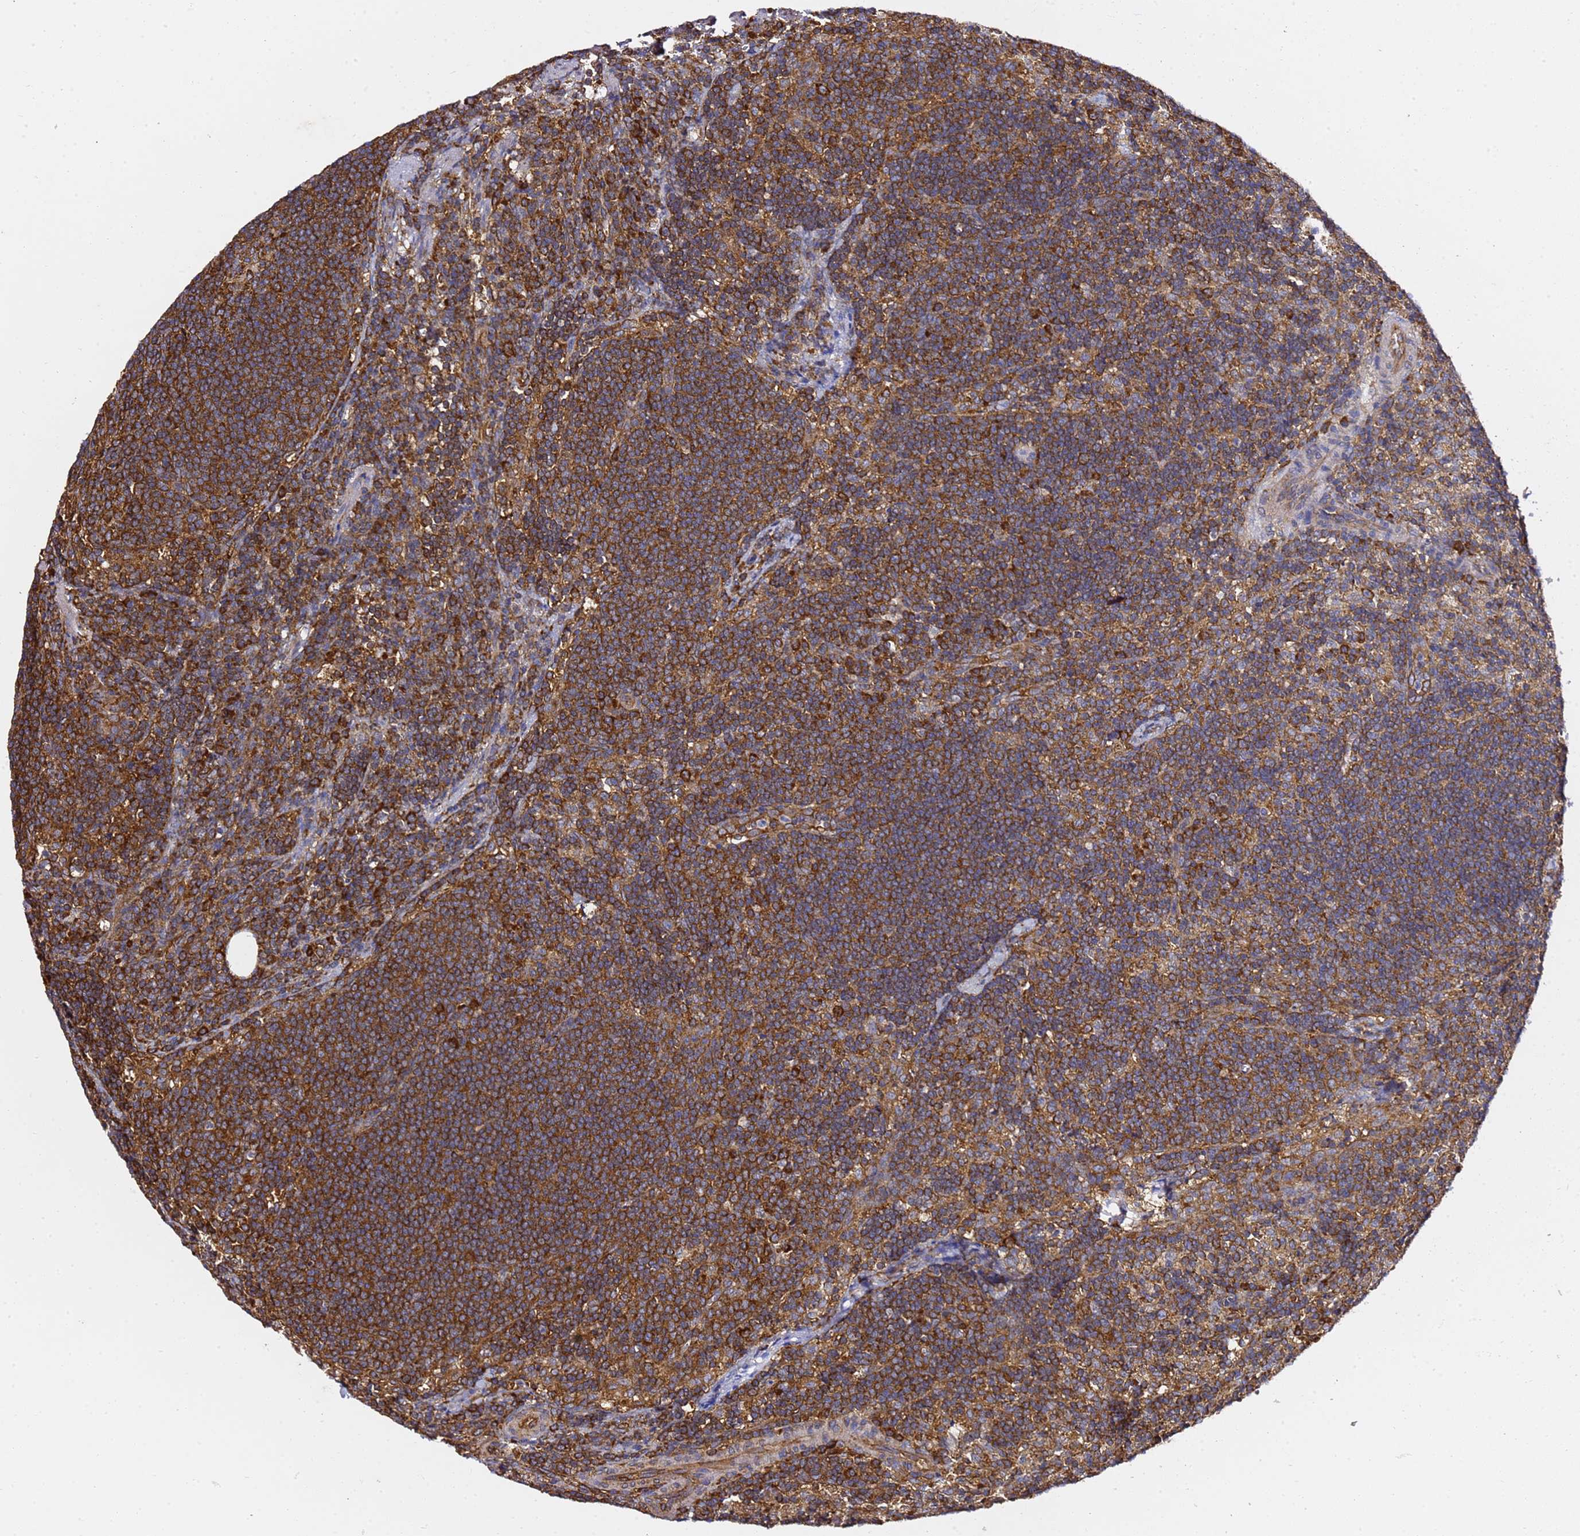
{"staining": {"intensity": "strong", "quantity": ">75%", "location": "cytoplasmic/membranous"}, "tissue": "lymph node", "cell_type": "Germinal center cells", "image_type": "normal", "snomed": [{"axis": "morphology", "description": "Normal tissue, NOS"}, {"axis": "topography", "description": "Lymph node"}], "caption": "The immunohistochemical stain highlights strong cytoplasmic/membranous positivity in germinal center cells of benign lymph node. The staining is performed using DAB (3,3'-diaminobenzidine) brown chromogen to label protein expression. The nuclei are counter-stained blue using hematoxylin.", "gene": "TPST1", "patient": {"sex": "female", "age": 30}}